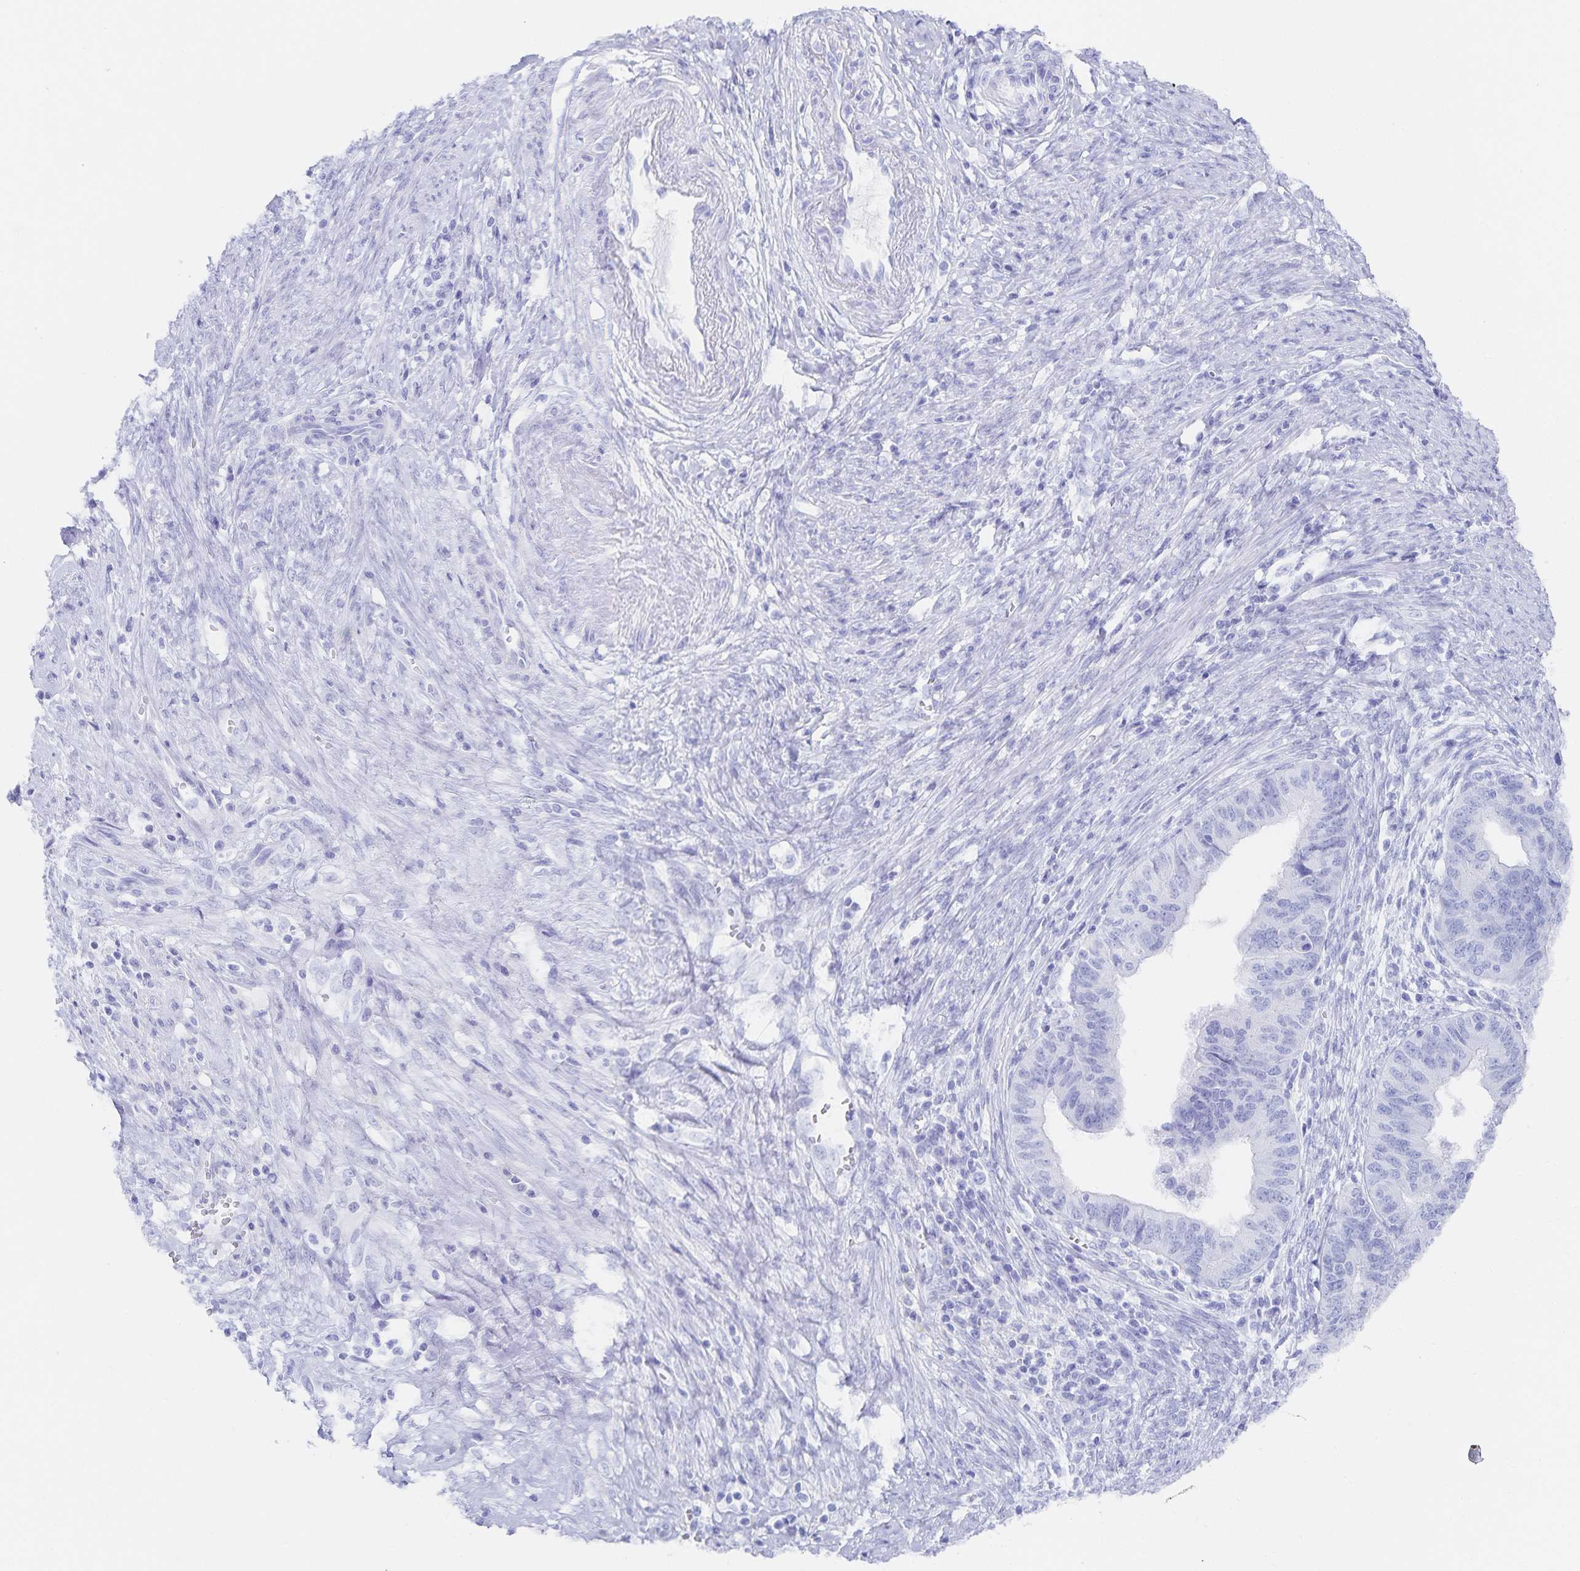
{"staining": {"intensity": "negative", "quantity": "none", "location": "none"}, "tissue": "endometrial cancer", "cell_type": "Tumor cells", "image_type": "cancer", "snomed": [{"axis": "morphology", "description": "Adenocarcinoma, NOS"}, {"axis": "topography", "description": "Endometrium"}], "caption": "Tumor cells show no significant protein expression in adenocarcinoma (endometrial).", "gene": "SNTN", "patient": {"sex": "female", "age": 65}}